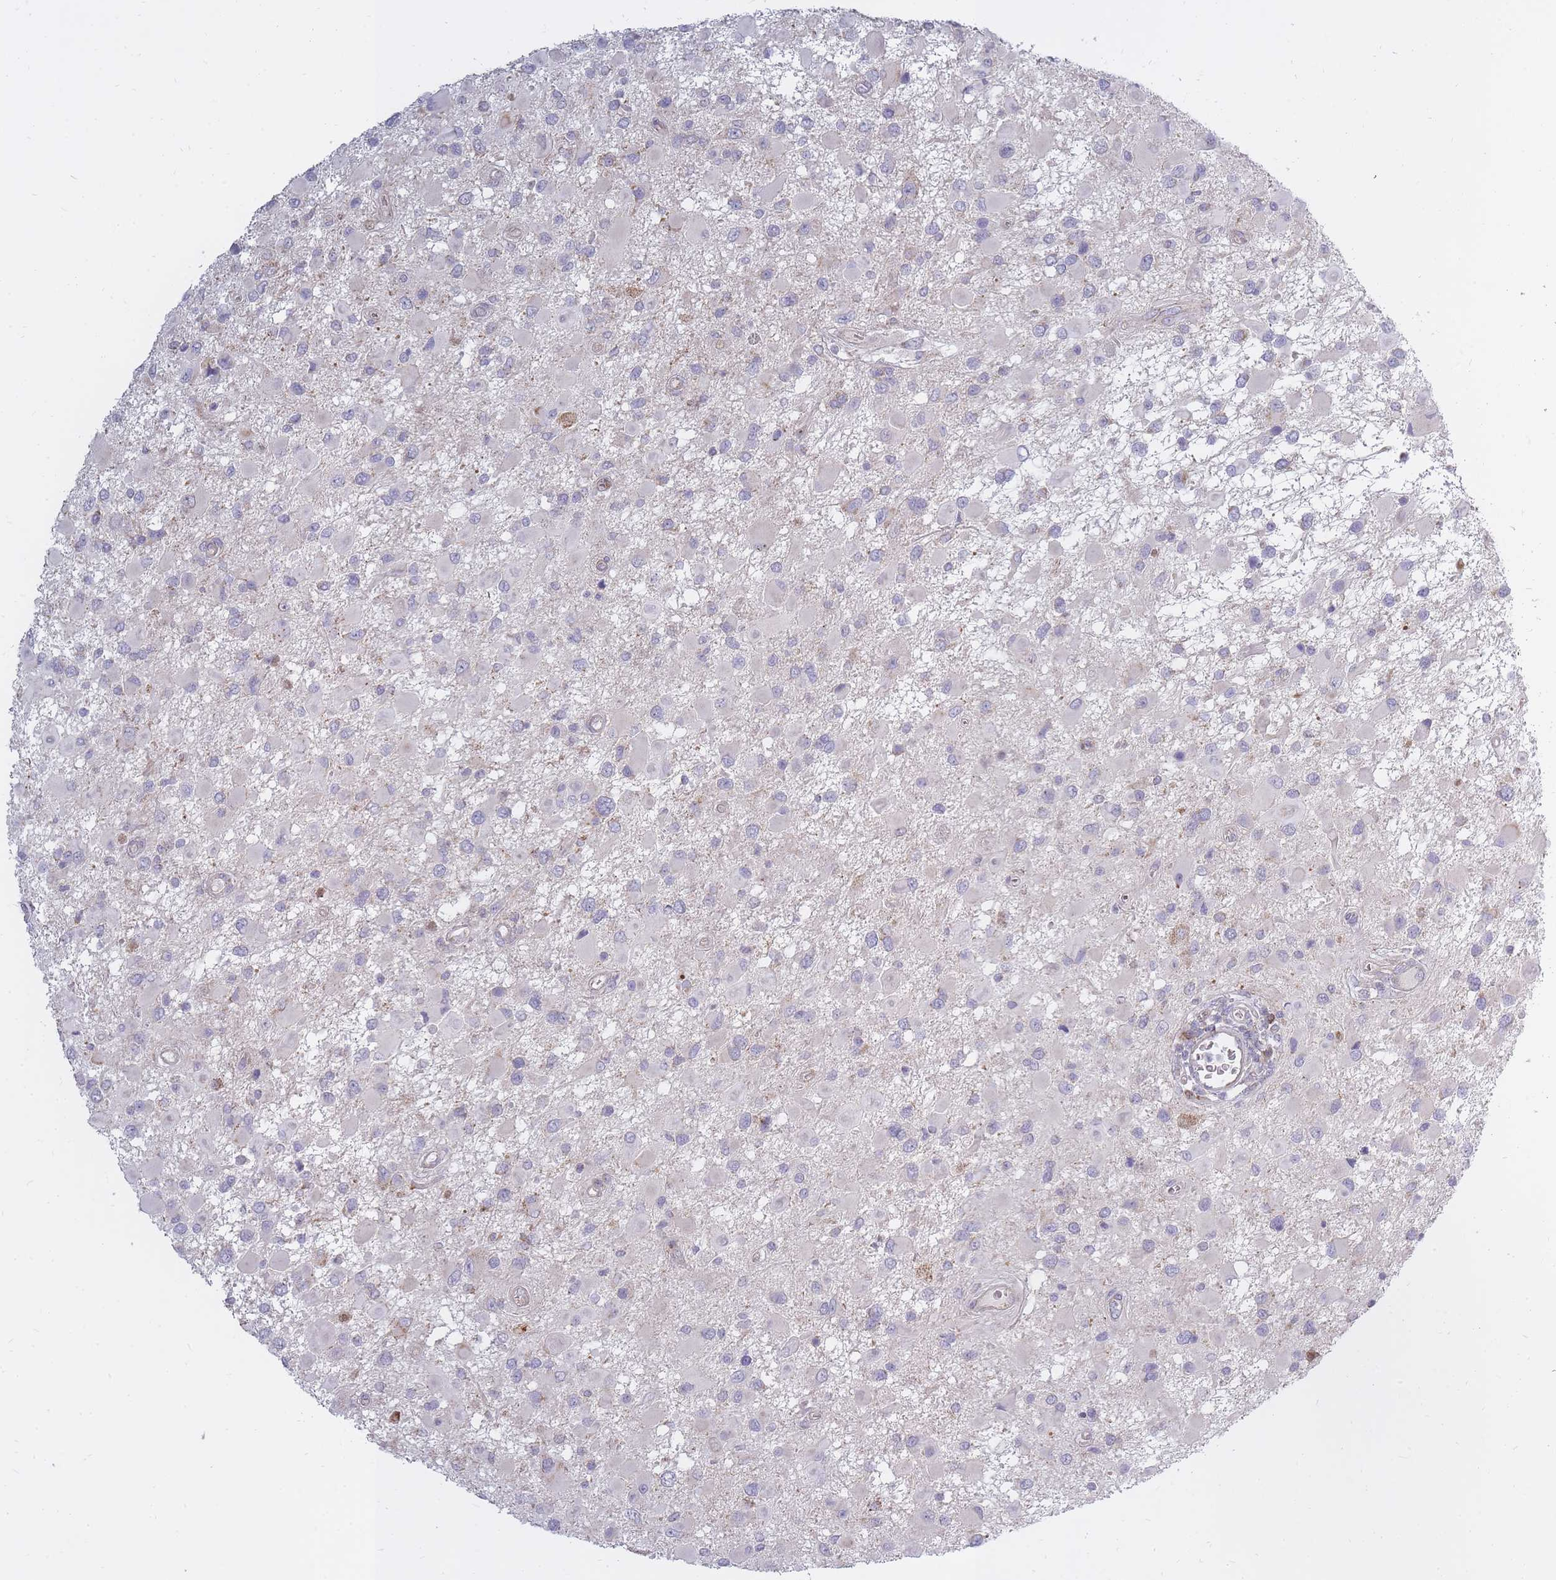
{"staining": {"intensity": "negative", "quantity": "none", "location": "none"}, "tissue": "glioma", "cell_type": "Tumor cells", "image_type": "cancer", "snomed": [{"axis": "morphology", "description": "Glioma, malignant, High grade"}, {"axis": "topography", "description": "Brain"}], "caption": "DAB (3,3'-diaminobenzidine) immunohistochemical staining of human glioma displays no significant staining in tumor cells. Nuclei are stained in blue.", "gene": "ALKBH4", "patient": {"sex": "male", "age": 53}}